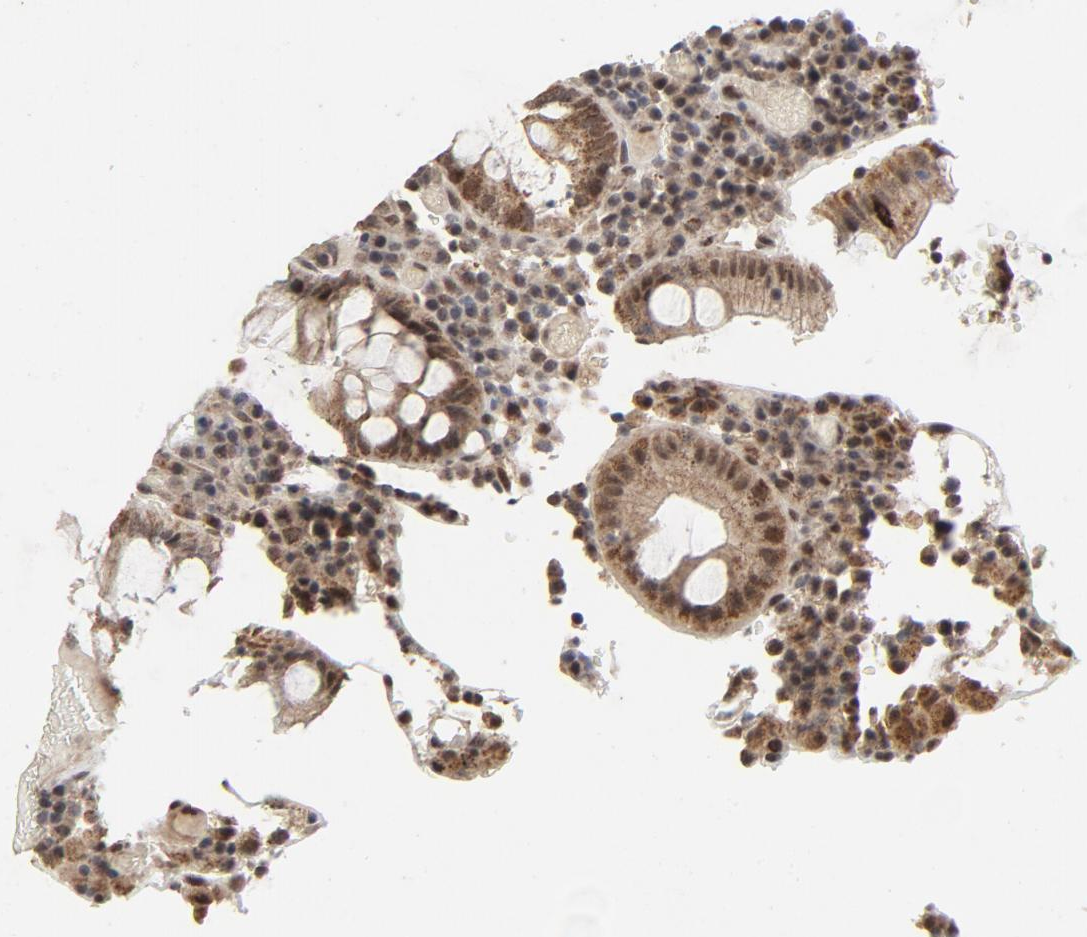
{"staining": {"intensity": "moderate", "quantity": ">75%", "location": "cytoplasmic/membranous,nuclear"}, "tissue": "colorectal cancer", "cell_type": "Tumor cells", "image_type": "cancer", "snomed": [{"axis": "morphology", "description": "Normal tissue, NOS"}, {"axis": "morphology", "description": "Adenocarcinoma, NOS"}, {"axis": "topography", "description": "Colon"}], "caption": "A medium amount of moderate cytoplasmic/membranous and nuclear positivity is seen in approximately >75% of tumor cells in colorectal adenocarcinoma tissue.", "gene": "ZKSCAN8", "patient": {"sex": "female", "age": 78}}